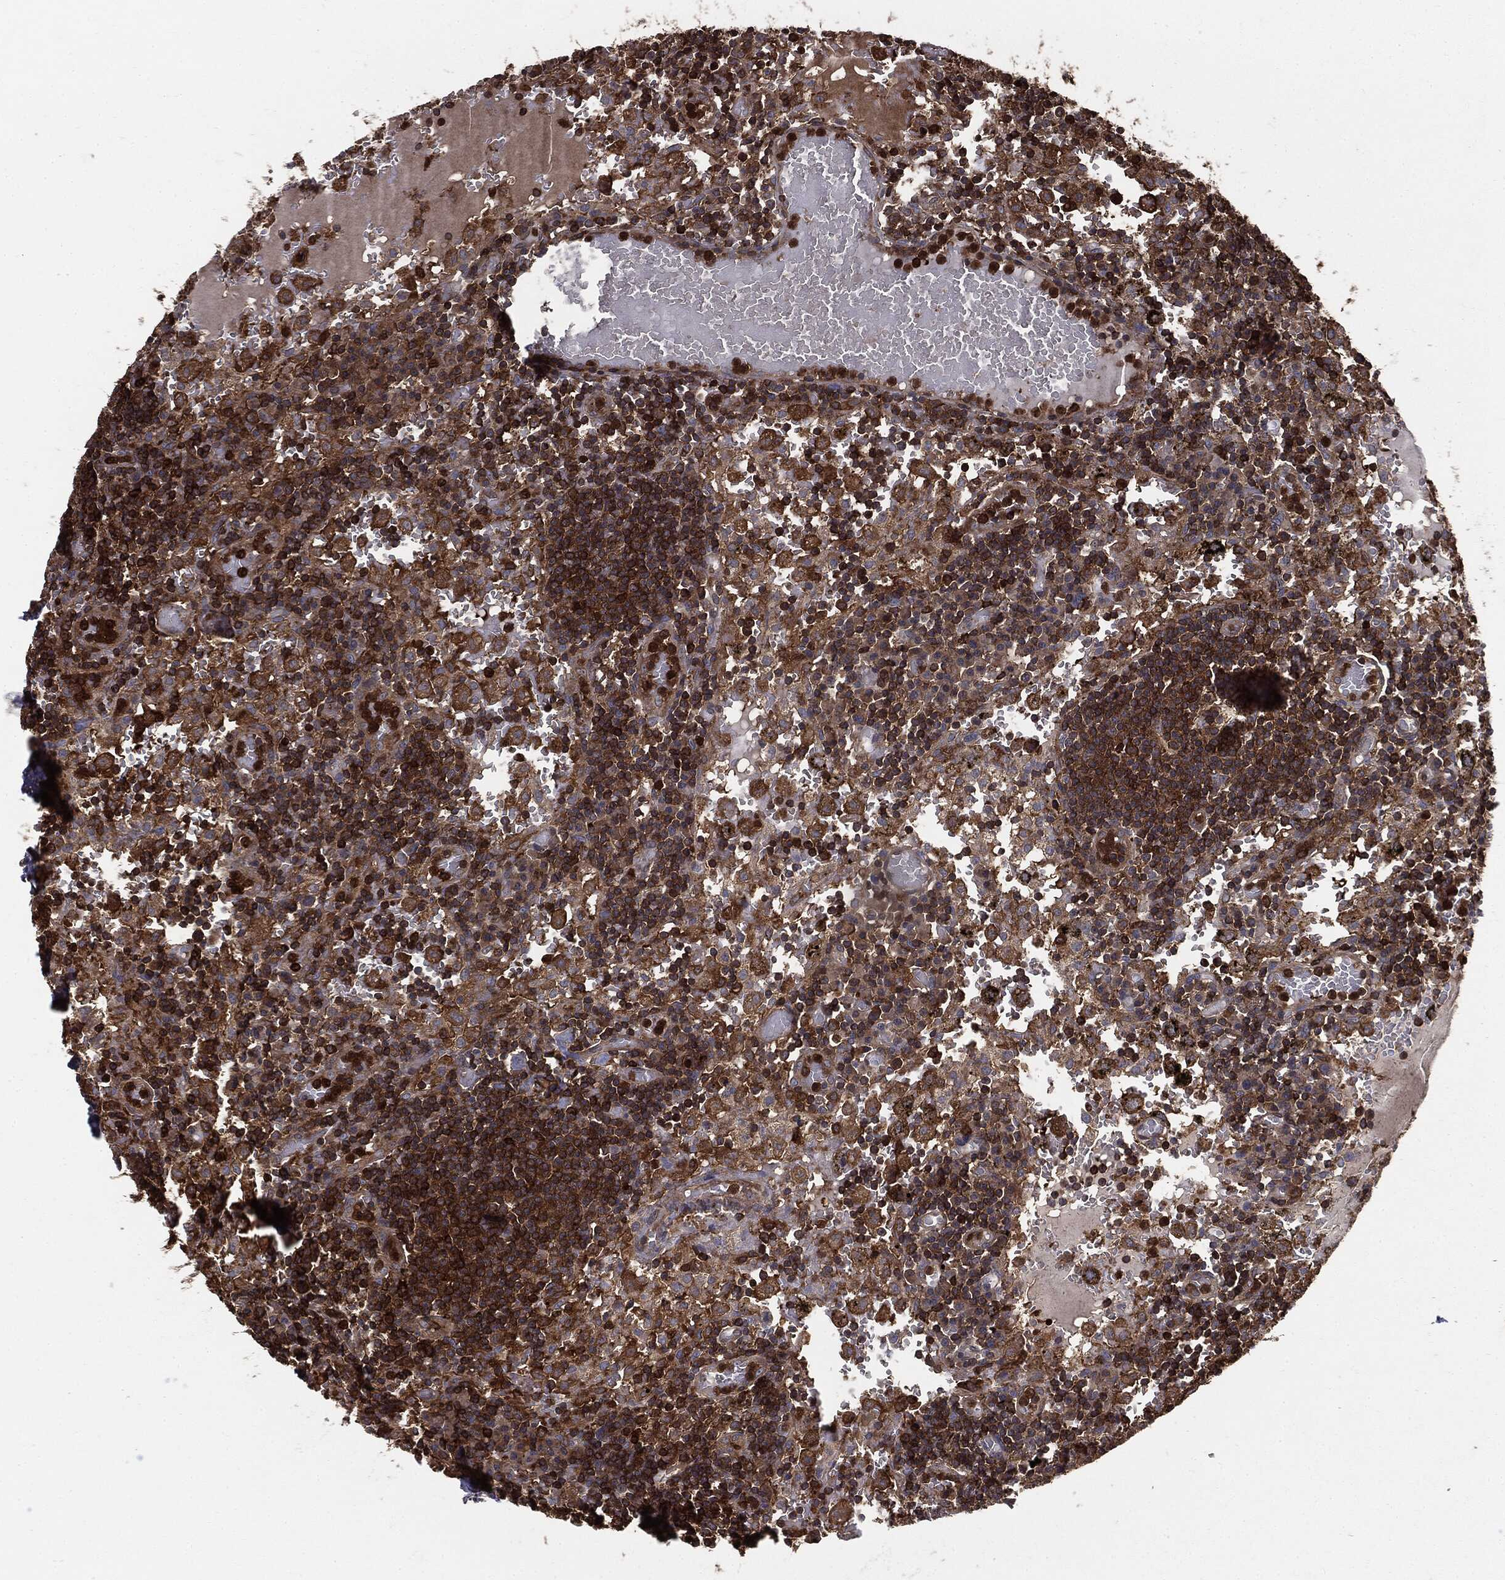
{"staining": {"intensity": "strong", "quantity": ">75%", "location": "cytoplasmic/membranous"}, "tissue": "lymph node", "cell_type": "Germinal center cells", "image_type": "normal", "snomed": [{"axis": "morphology", "description": "Normal tissue, NOS"}, {"axis": "topography", "description": "Lymph node"}], "caption": "Lymph node stained with DAB (3,3'-diaminobenzidine) immunohistochemistry demonstrates high levels of strong cytoplasmic/membranous positivity in about >75% of germinal center cells. The staining is performed using DAB brown chromogen to label protein expression. The nuclei are counter-stained blue using hematoxylin.", "gene": "GNB5", "patient": {"sex": "male", "age": 62}}